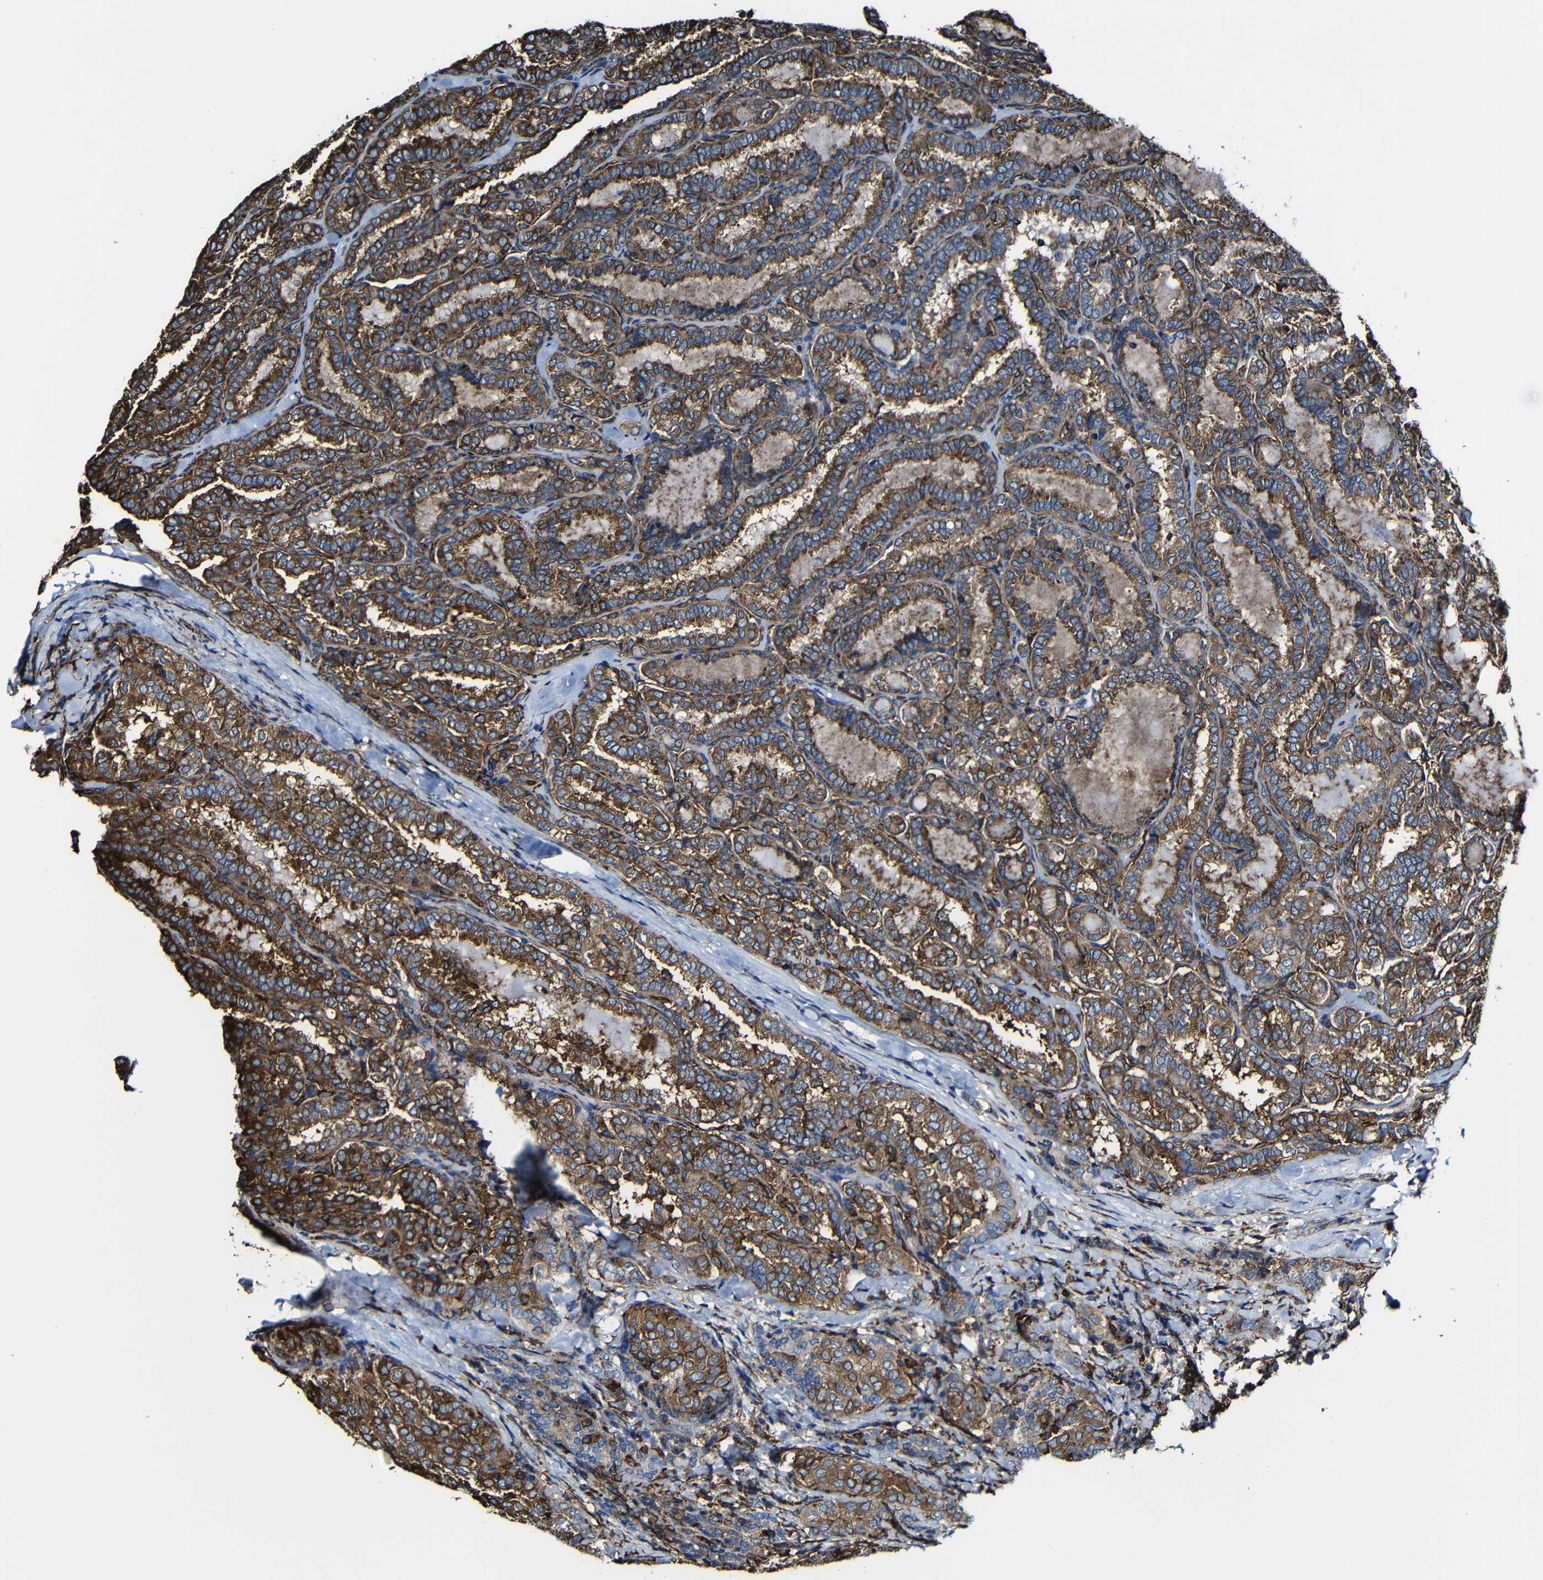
{"staining": {"intensity": "moderate", "quantity": ">75%", "location": "cytoplasmic/membranous"}, "tissue": "thyroid cancer", "cell_type": "Tumor cells", "image_type": "cancer", "snomed": [{"axis": "morphology", "description": "Normal tissue, NOS"}, {"axis": "morphology", "description": "Papillary adenocarcinoma, NOS"}, {"axis": "topography", "description": "Thyroid gland"}], "caption": "Immunohistochemistry (IHC) (DAB (3,3'-diaminobenzidine)) staining of human thyroid papillary adenocarcinoma displays moderate cytoplasmic/membranous protein staining in approximately >75% of tumor cells.", "gene": "MSN", "patient": {"sex": "female", "age": 30}}